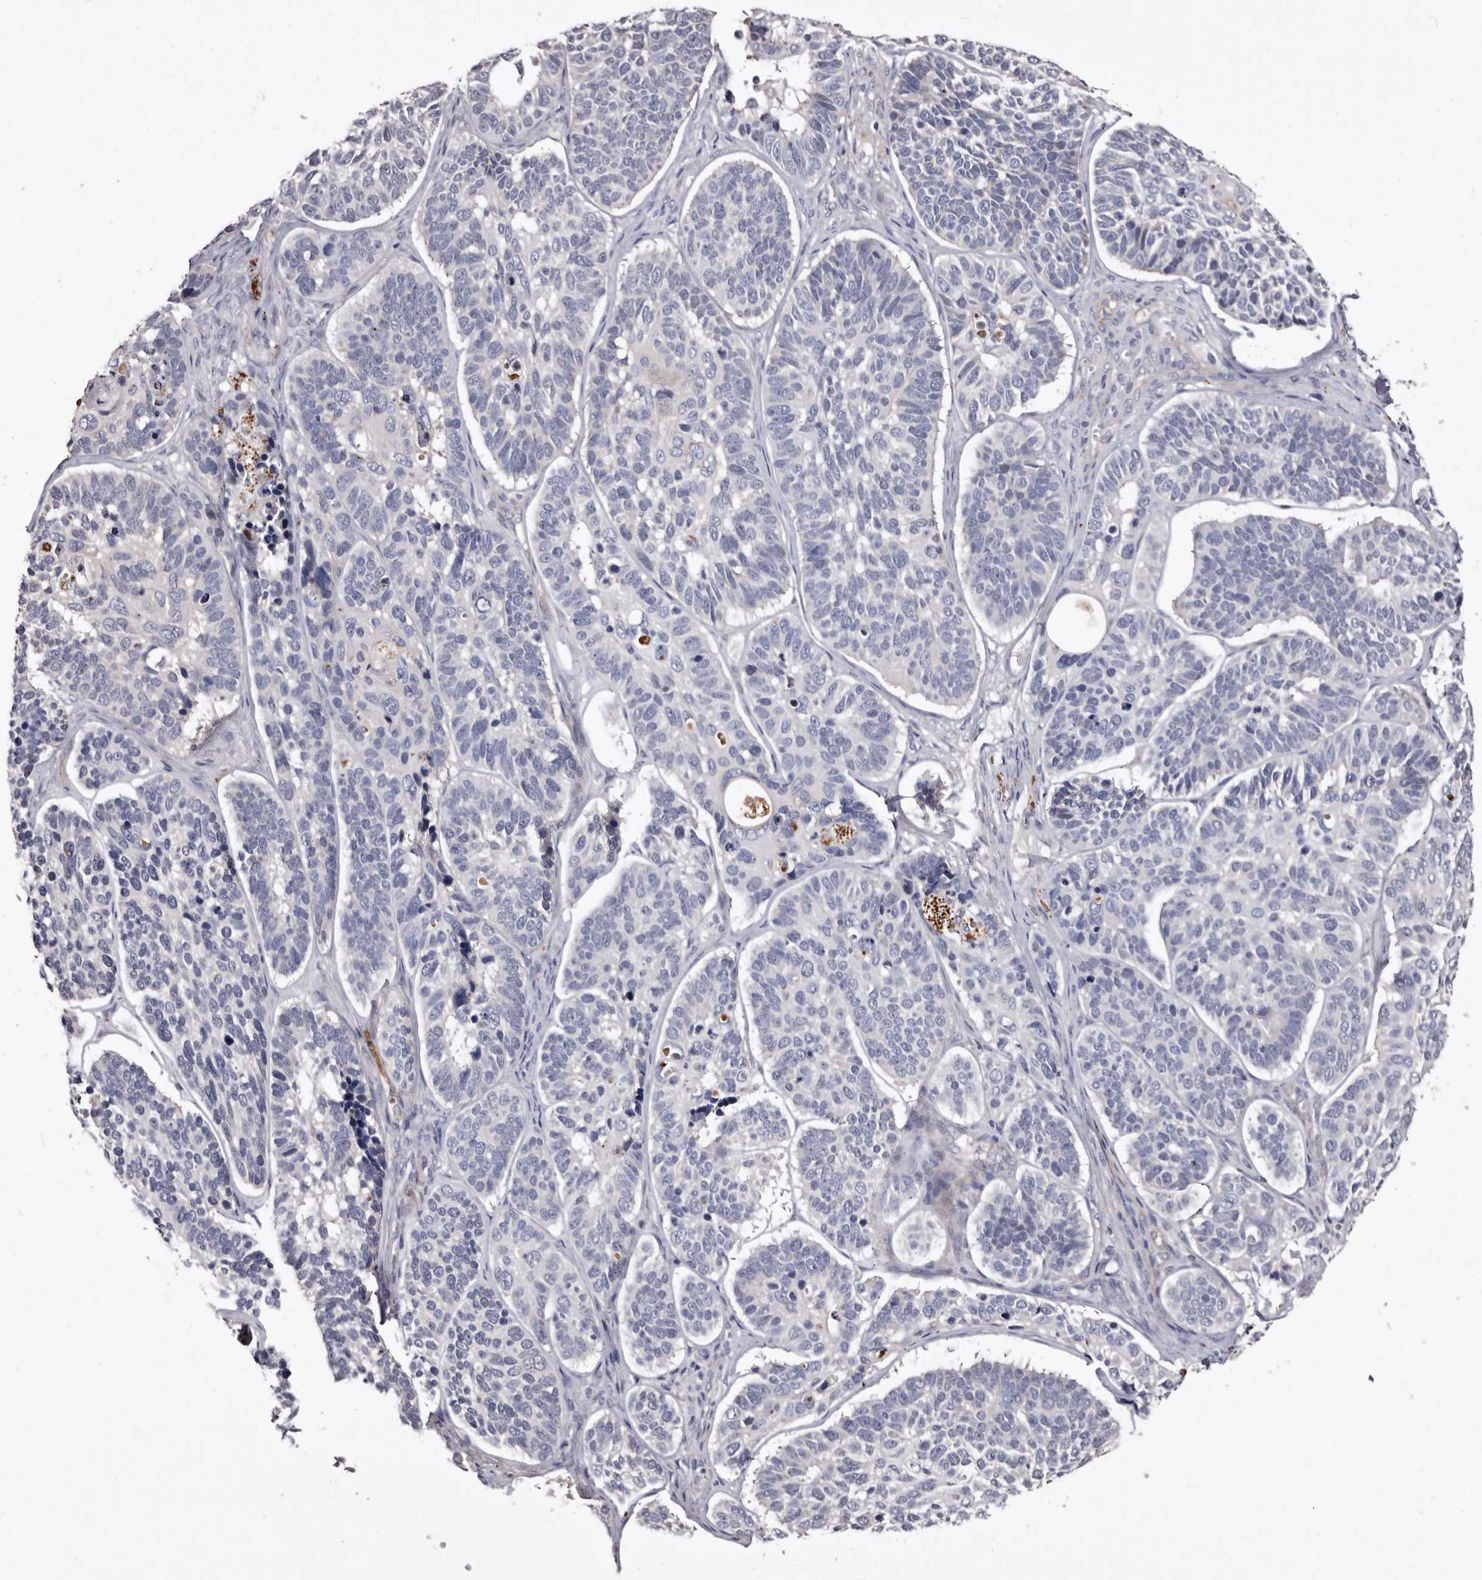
{"staining": {"intensity": "negative", "quantity": "none", "location": "none"}, "tissue": "skin cancer", "cell_type": "Tumor cells", "image_type": "cancer", "snomed": [{"axis": "morphology", "description": "Basal cell carcinoma"}, {"axis": "topography", "description": "Skin"}], "caption": "An IHC photomicrograph of basal cell carcinoma (skin) is shown. There is no staining in tumor cells of basal cell carcinoma (skin).", "gene": "SLC10A4", "patient": {"sex": "male", "age": 62}}